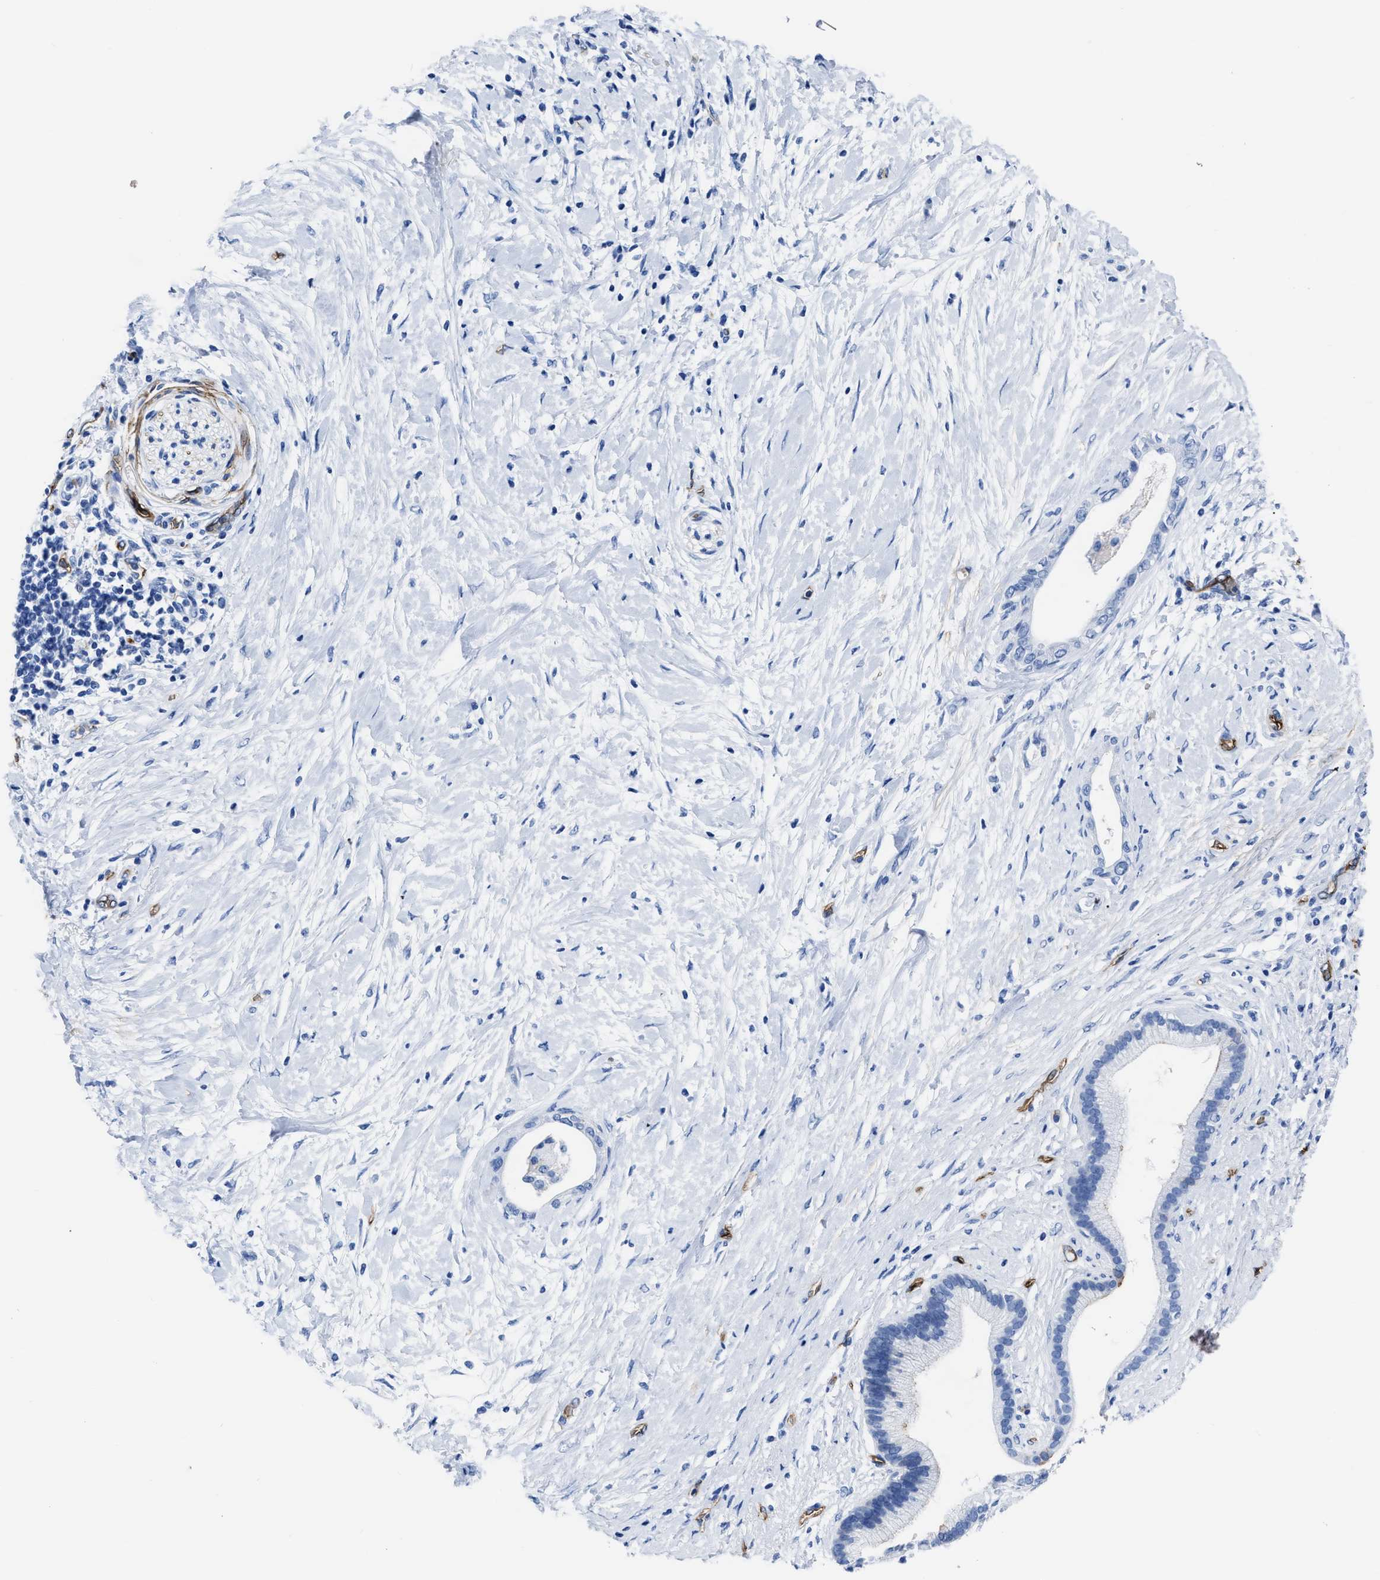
{"staining": {"intensity": "negative", "quantity": "none", "location": "none"}, "tissue": "pancreatic cancer", "cell_type": "Tumor cells", "image_type": "cancer", "snomed": [{"axis": "morphology", "description": "Adenocarcinoma, NOS"}, {"axis": "topography", "description": "Pancreas"}], "caption": "A histopathology image of human adenocarcinoma (pancreatic) is negative for staining in tumor cells. (DAB immunohistochemistry (IHC), high magnification).", "gene": "AQP1", "patient": {"sex": "female", "age": 60}}